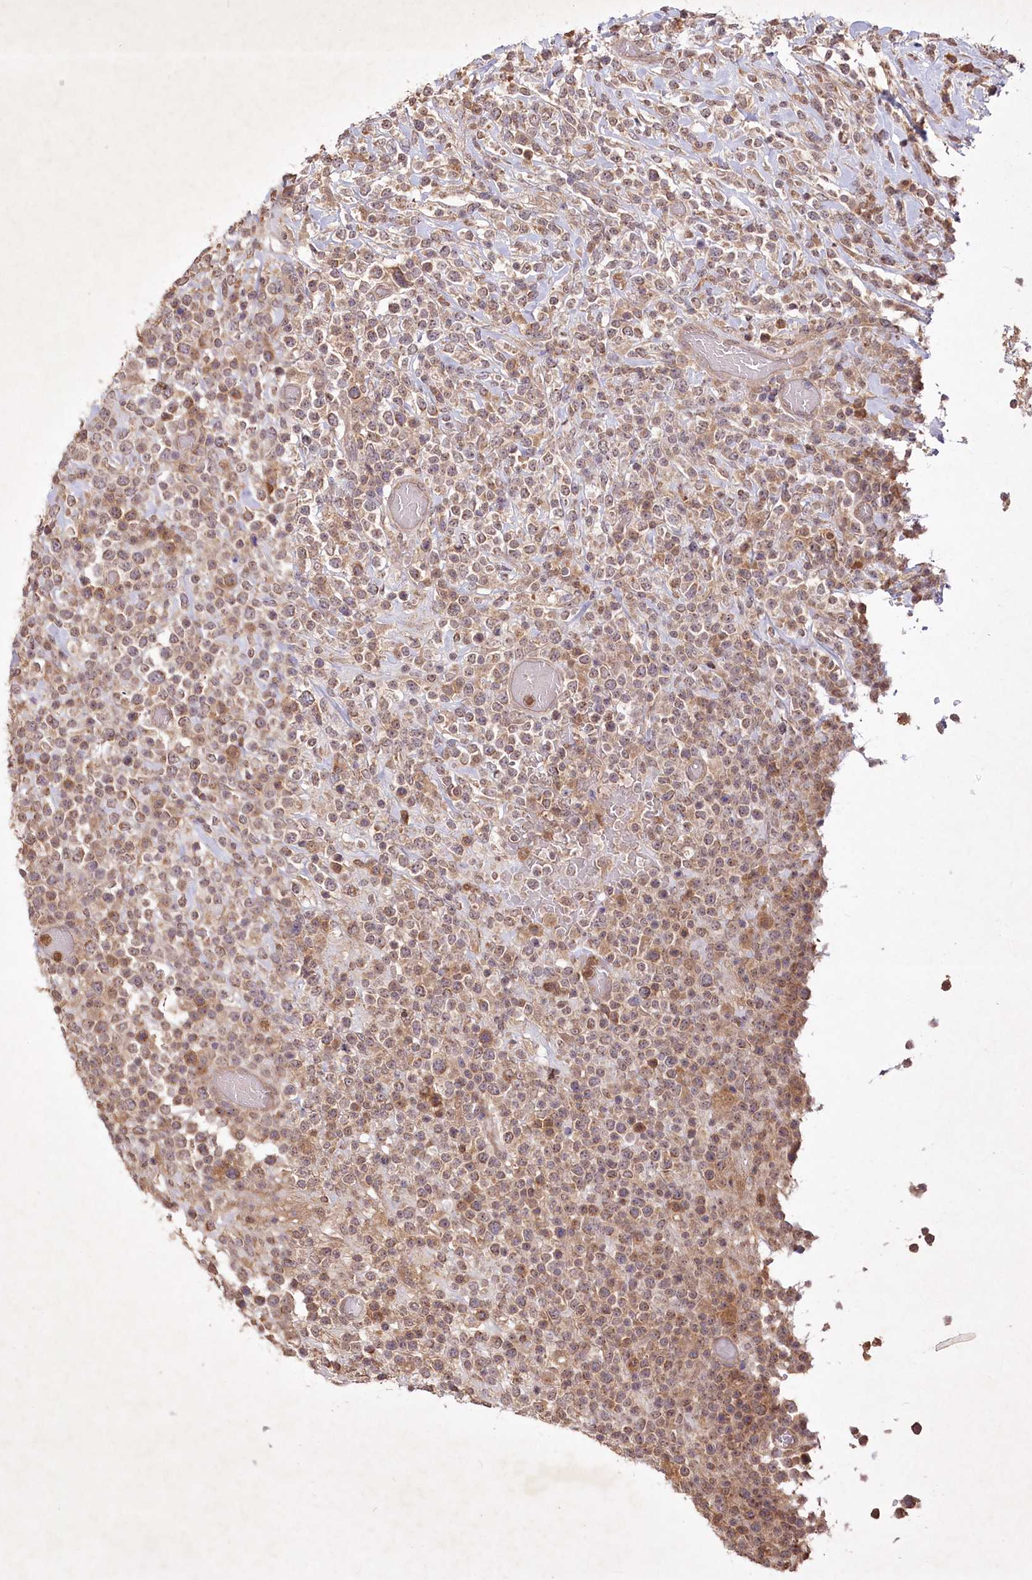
{"staining": {"intensity": "weak", "quantity": ">75%", "location": "cytoplasmic/membranous"}, "tissue": "lymphoma", "cell_type": "Tumor cells", "image_type": "cancer", "snomed": [{"axis": "morphology", "description": "Malignant lymphoma, non-Hodgkin's type, High grade"}, {"axis": "topography", "description": "Colon"}], "caption": "Brown immunohistochemical staining in high-grade malignant lymphoma, non-Hodgkin's type demonstrates weak cytoplasmic/membranous positivity in approximately >75% of tumor cells.", "gene": "IRAK1BP1", "patient": {"sex": "female", "age": 53}}